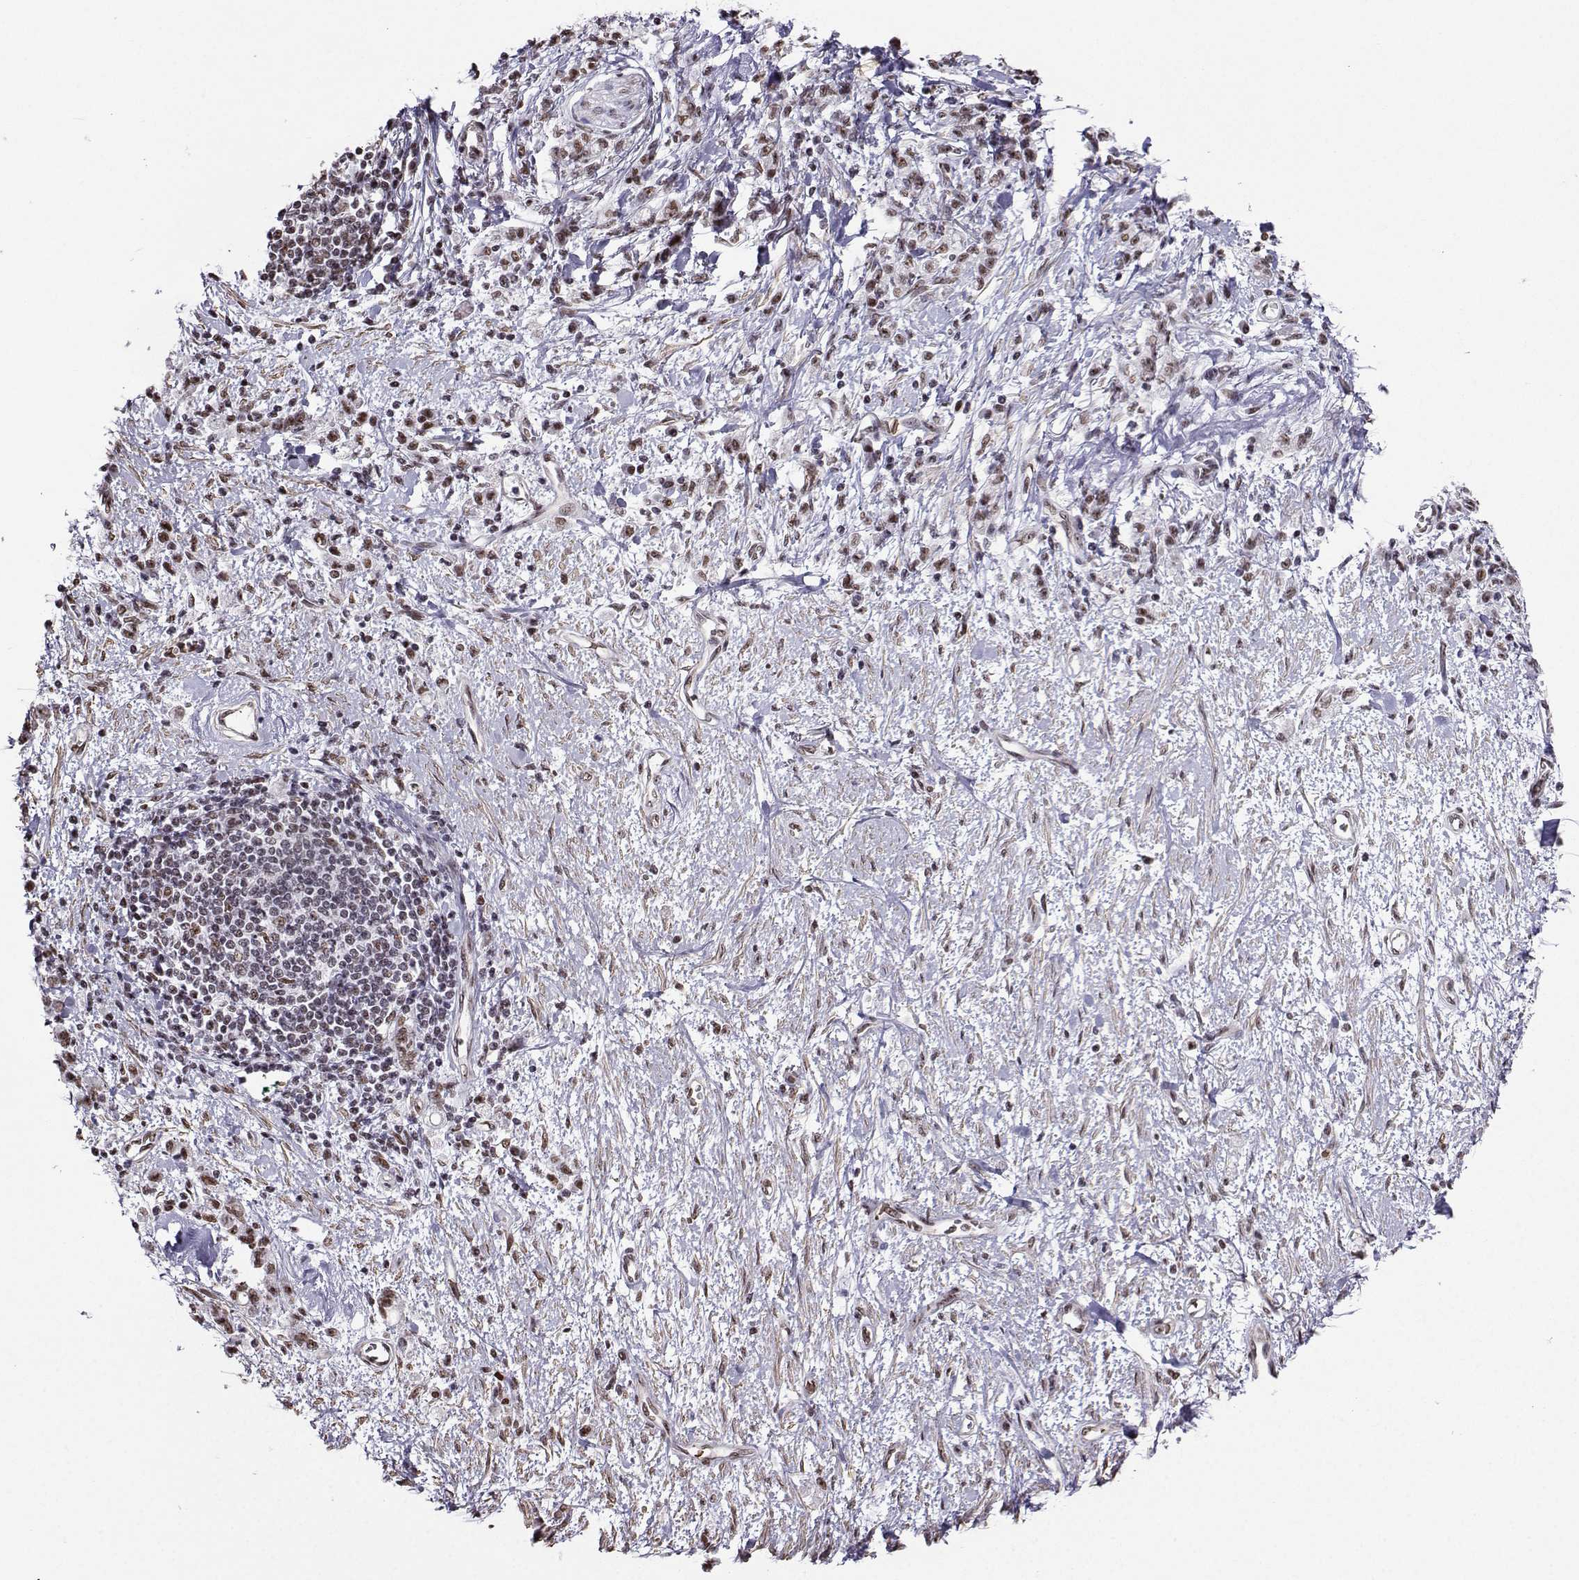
{"staining": {"intensity": "weak", "quantity": ">75%", "location": "nuclear"}, "tissue": "stomach cancer", "cell_type": "Tumor cells", "image_type": "cancer", "snomed": [{"axis": "morphology", "description": "Adenocarcinoma, NOS"}, {"axis": "topography", "description": "Stomach"}], "caption": "The image demonstrates a brown stain indicating the presence of a protein in the nuclear of tumor cells in stomach cancer.", "gene": "CCNK", "patient": {"sex": "male", "age": 77}}